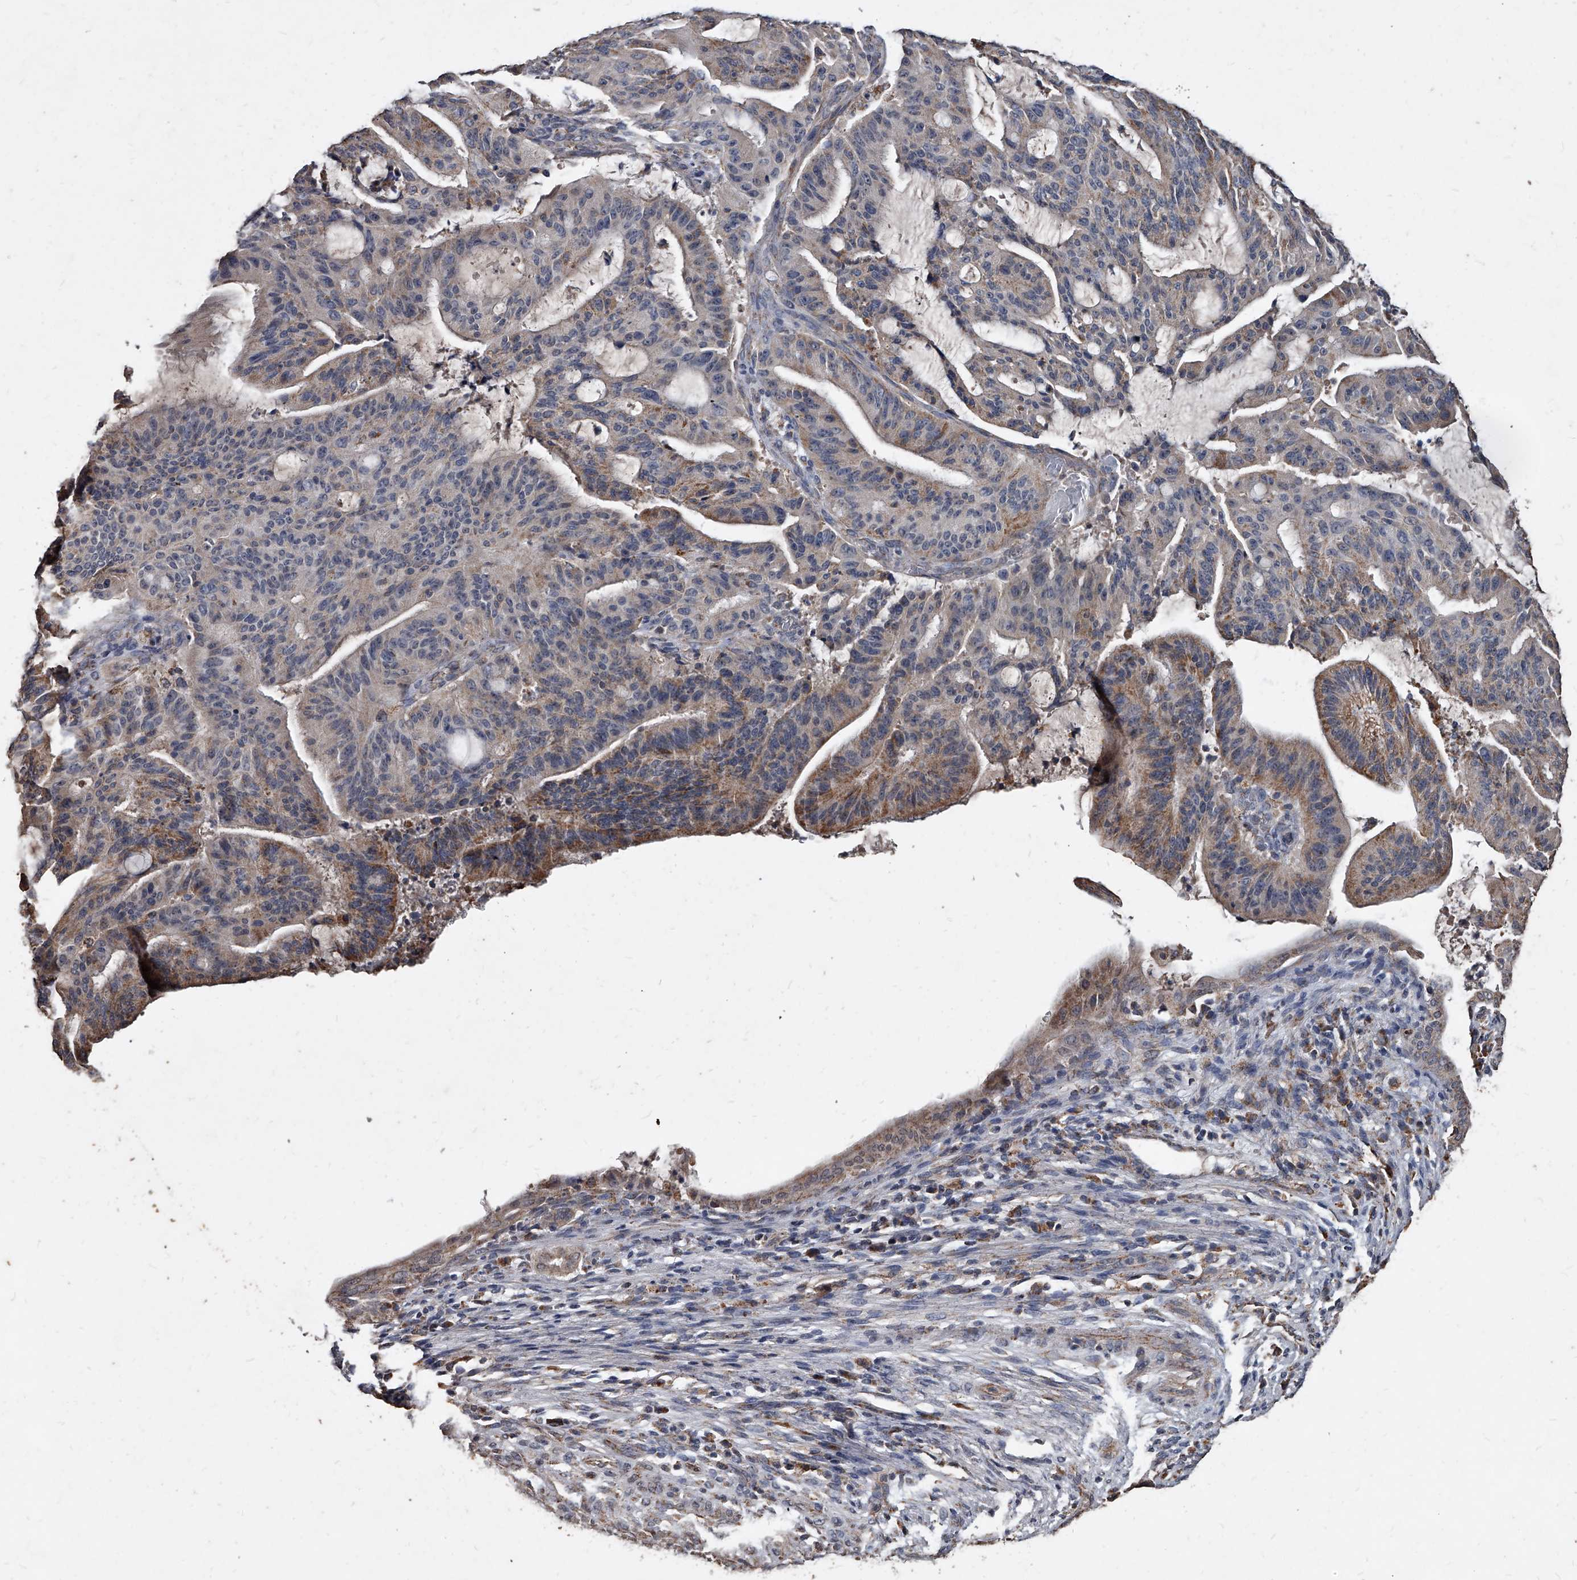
{"staining": {"intensity": "moderate", "quantity": "25%-75%", "location": "cytoplasmic/membranous"}, "tissue": "liver cancer", "cell_type": "Tumor cells", "image_type": "cancer", "snomed": [{"axis": "morphology", "description": "Normal tissue, NOS"}, {"axis": "morphology", "description": "Cholangiocarcinoma"}, {"axis": "topography", "description": "Liver"}, {"axis": "topography", "description": "Peripheral nerve tissue"}], "caption": "Brown immunohistochemical staining in human liver cancer displays moderate cytoplasmic/membranous staining in approximately 25%-75% of tumor cells.", "gene": "GPR183", "patient": {"sex": "female", "age": 73}}